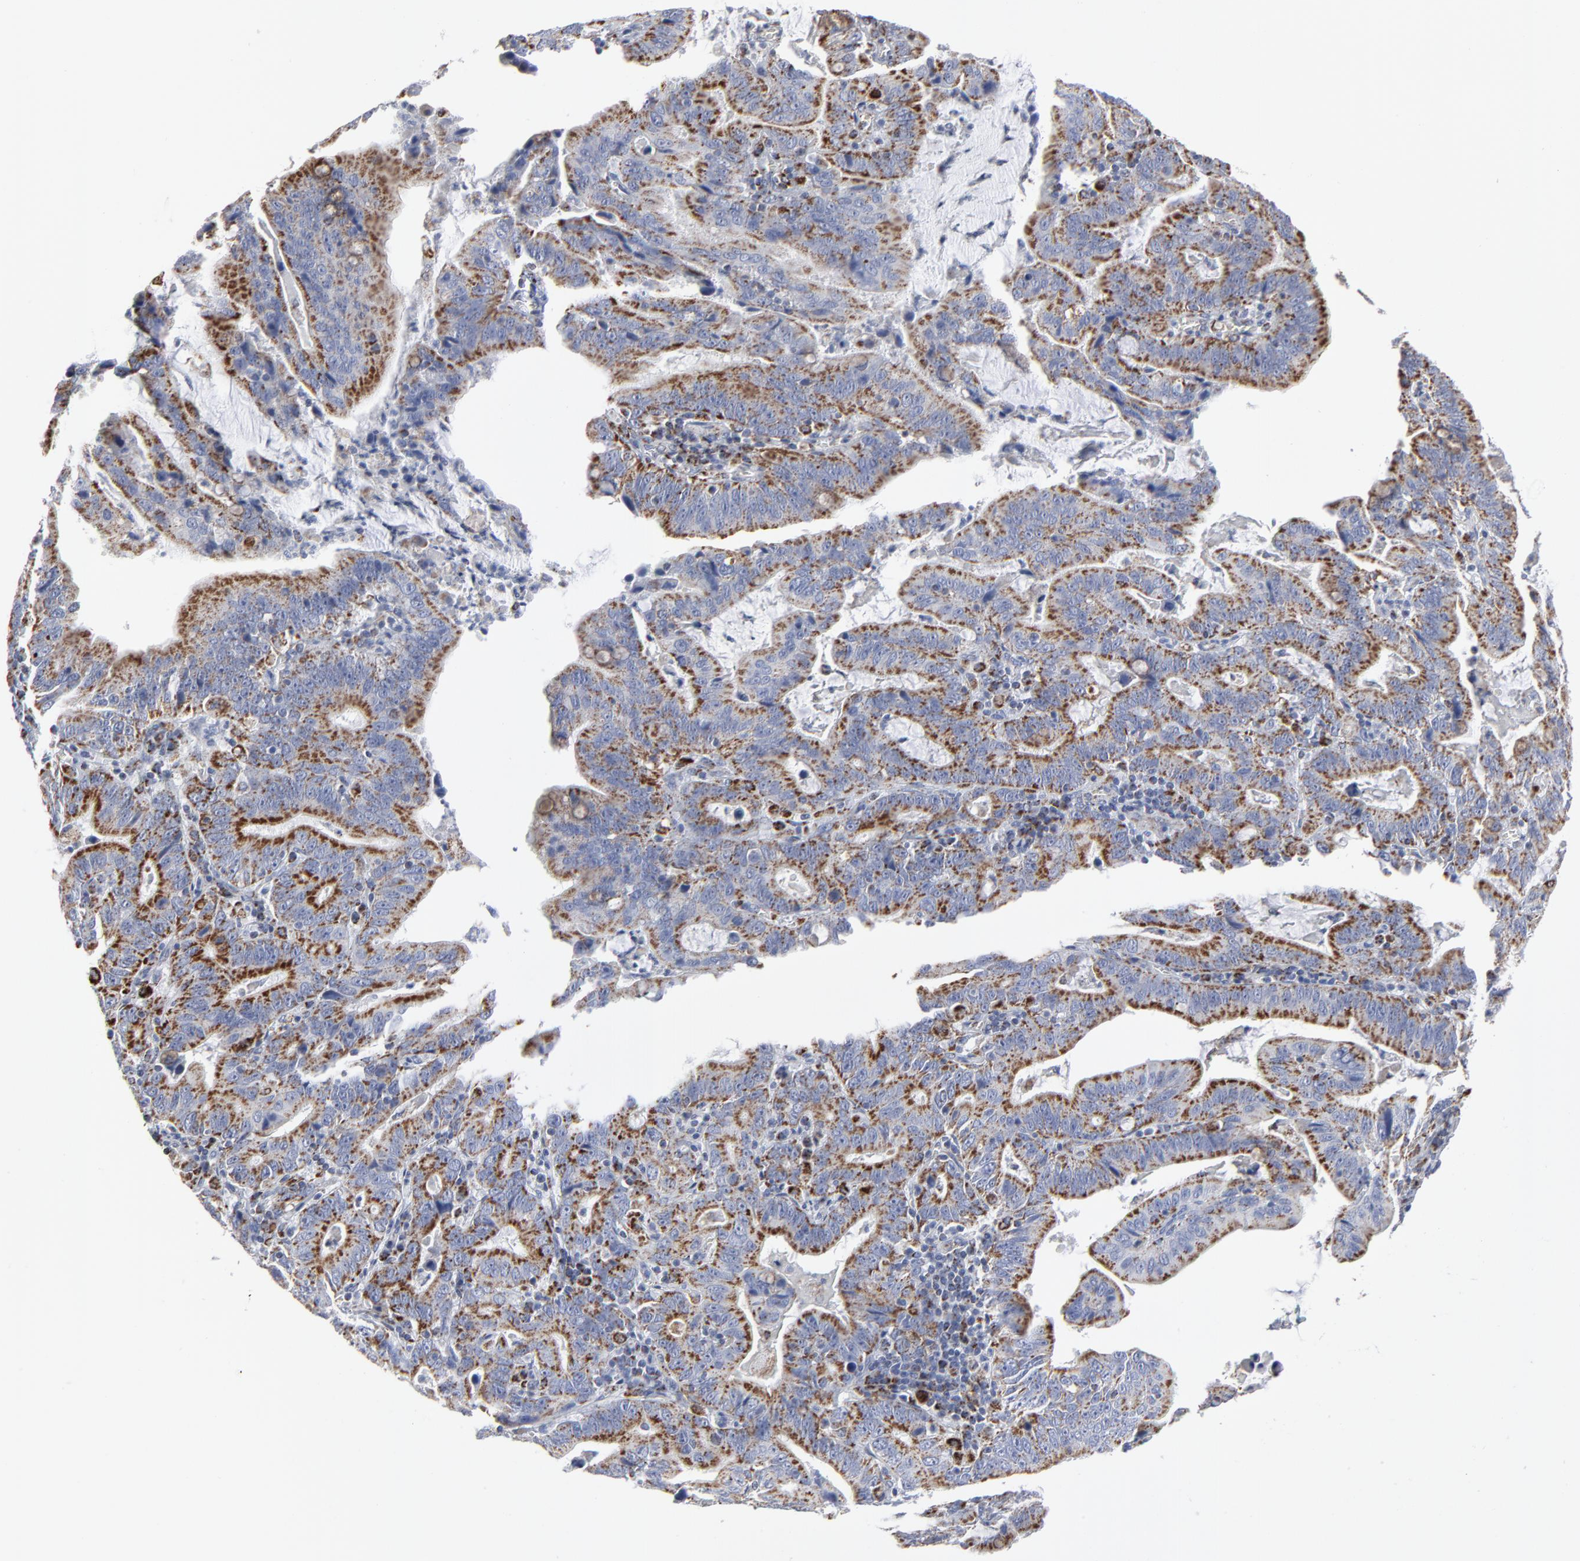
{"staining": {"intensity": "moderate", "quantity": "25%-75%", "location": "cytoplasmic/membranous"}, "tissue": "stomach cancer", "cell_type": "Tumor cells", "image_type": "cancer", "snomed": [{"axis": "morphology", "description": "Adenocarcinoma, NOS"}, {"axis": "topography", "description": "Stomach, upper"}], "caption": "The image shows staining of adenocarcinoma (stomach), revealing moderate cytoplasmic/membranous protein expression (brown color) within tumor cells. (Stains: DAB in brown, nuclei in blue, Microscopy: brightfield microscopy at high magnification).", "gene": "TXNRD2", "patient": {"sex": "male", "age": 63}}